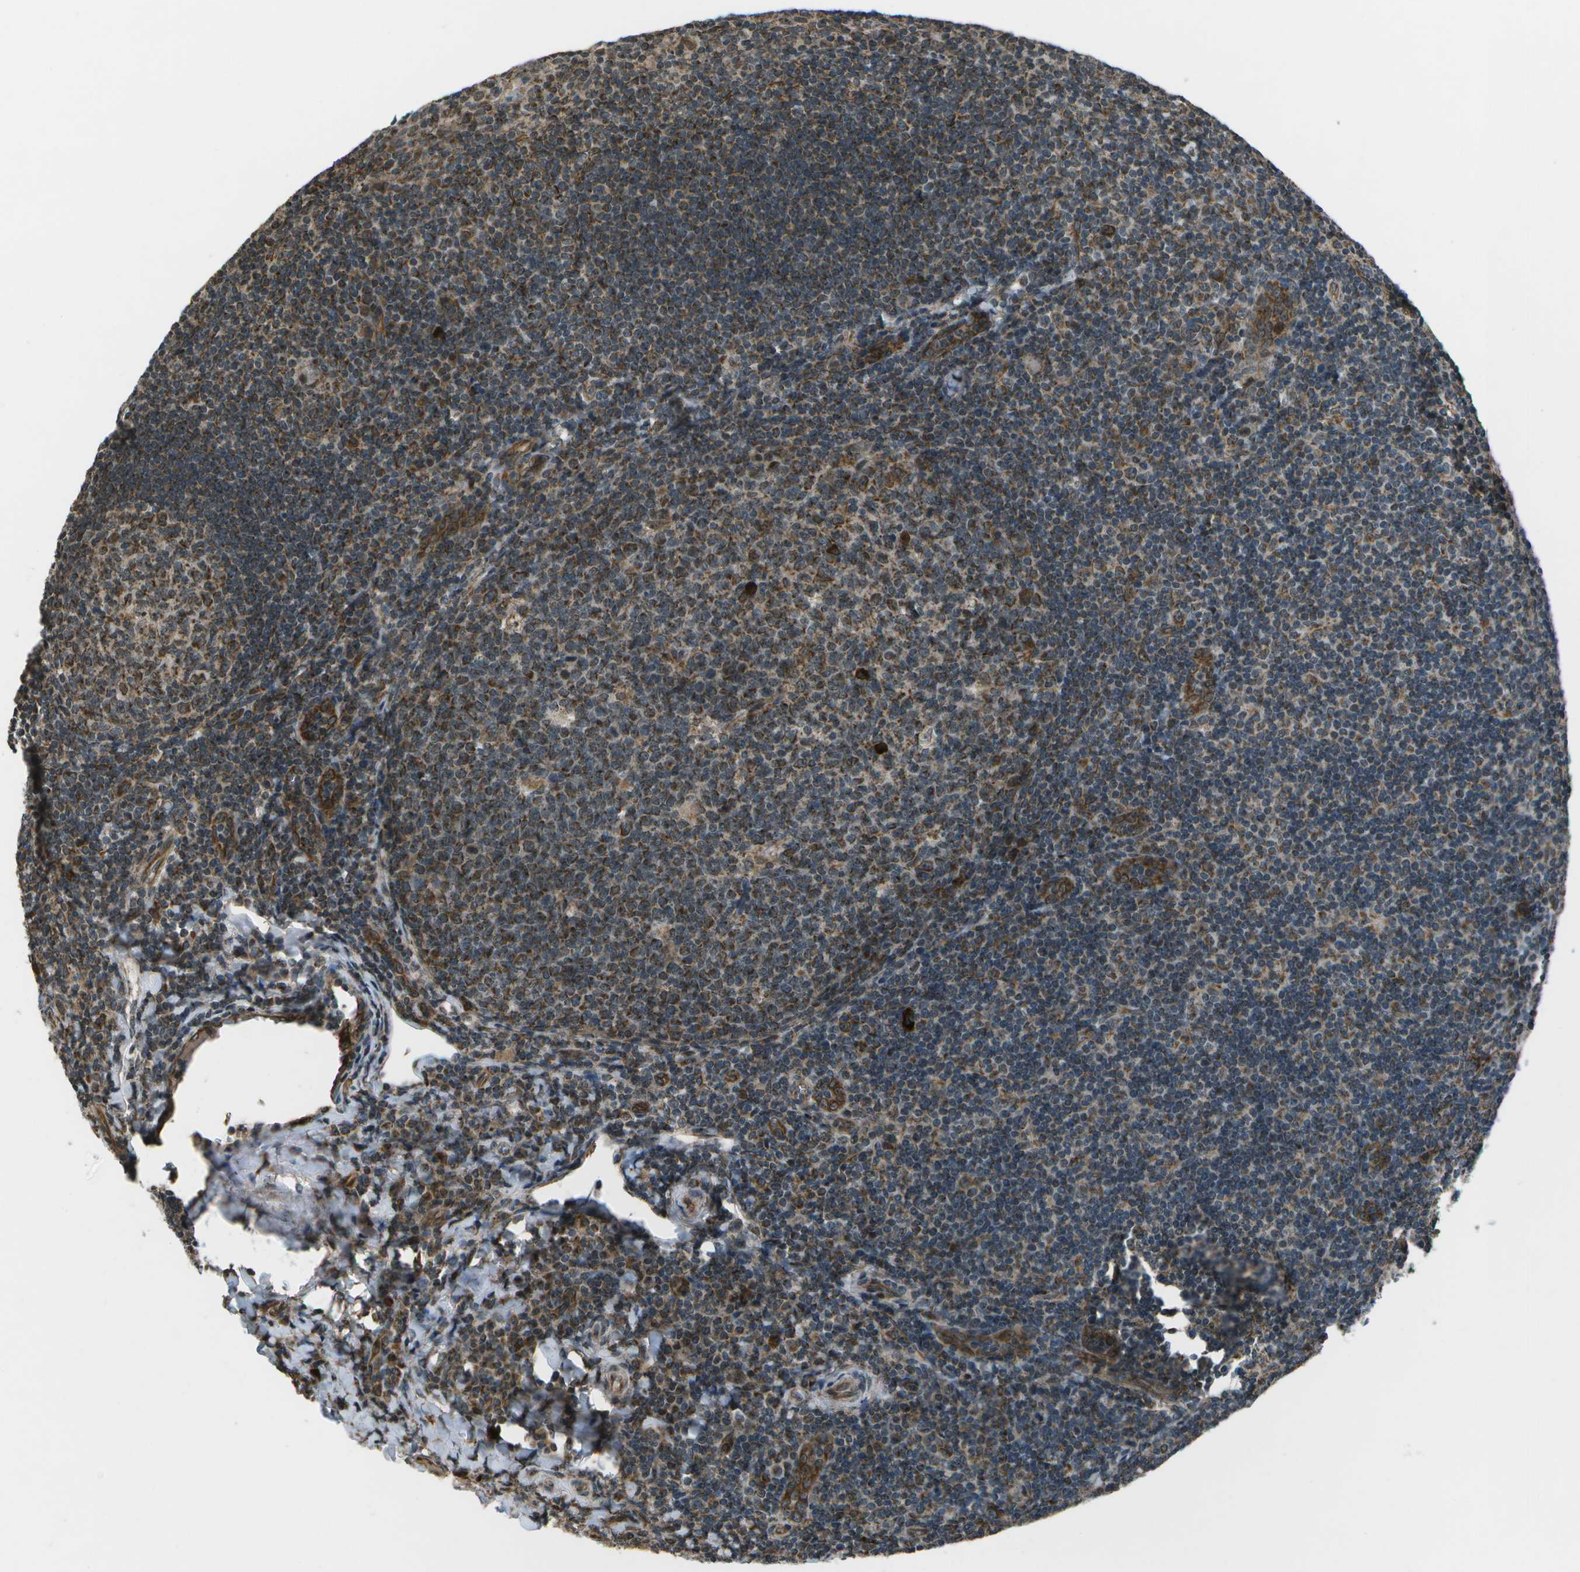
{"staining": {"intensity": "moderate", "quantity": ">75%", "location": "cytoplasmic/membranous"}, "tissue": "tonsil", "cell_type": "Germinal center cells", "image_type": "normal", "snomed": [{"axis": "morphology", "description": "Normal tissue, NOS"}, {"axis": "topography", "description": "Tonsil"}], "caption": "Immunohistochemistry (IHC) photomicrograph of normal human tonsil stained for a protein (brown), which reveals medium levels of moderate cytoplasmic/membranous expression in approximately >75% of germinal center cells.", "gene": "EIF2AK1", "patient": {"sex": "male", "age": 37}}